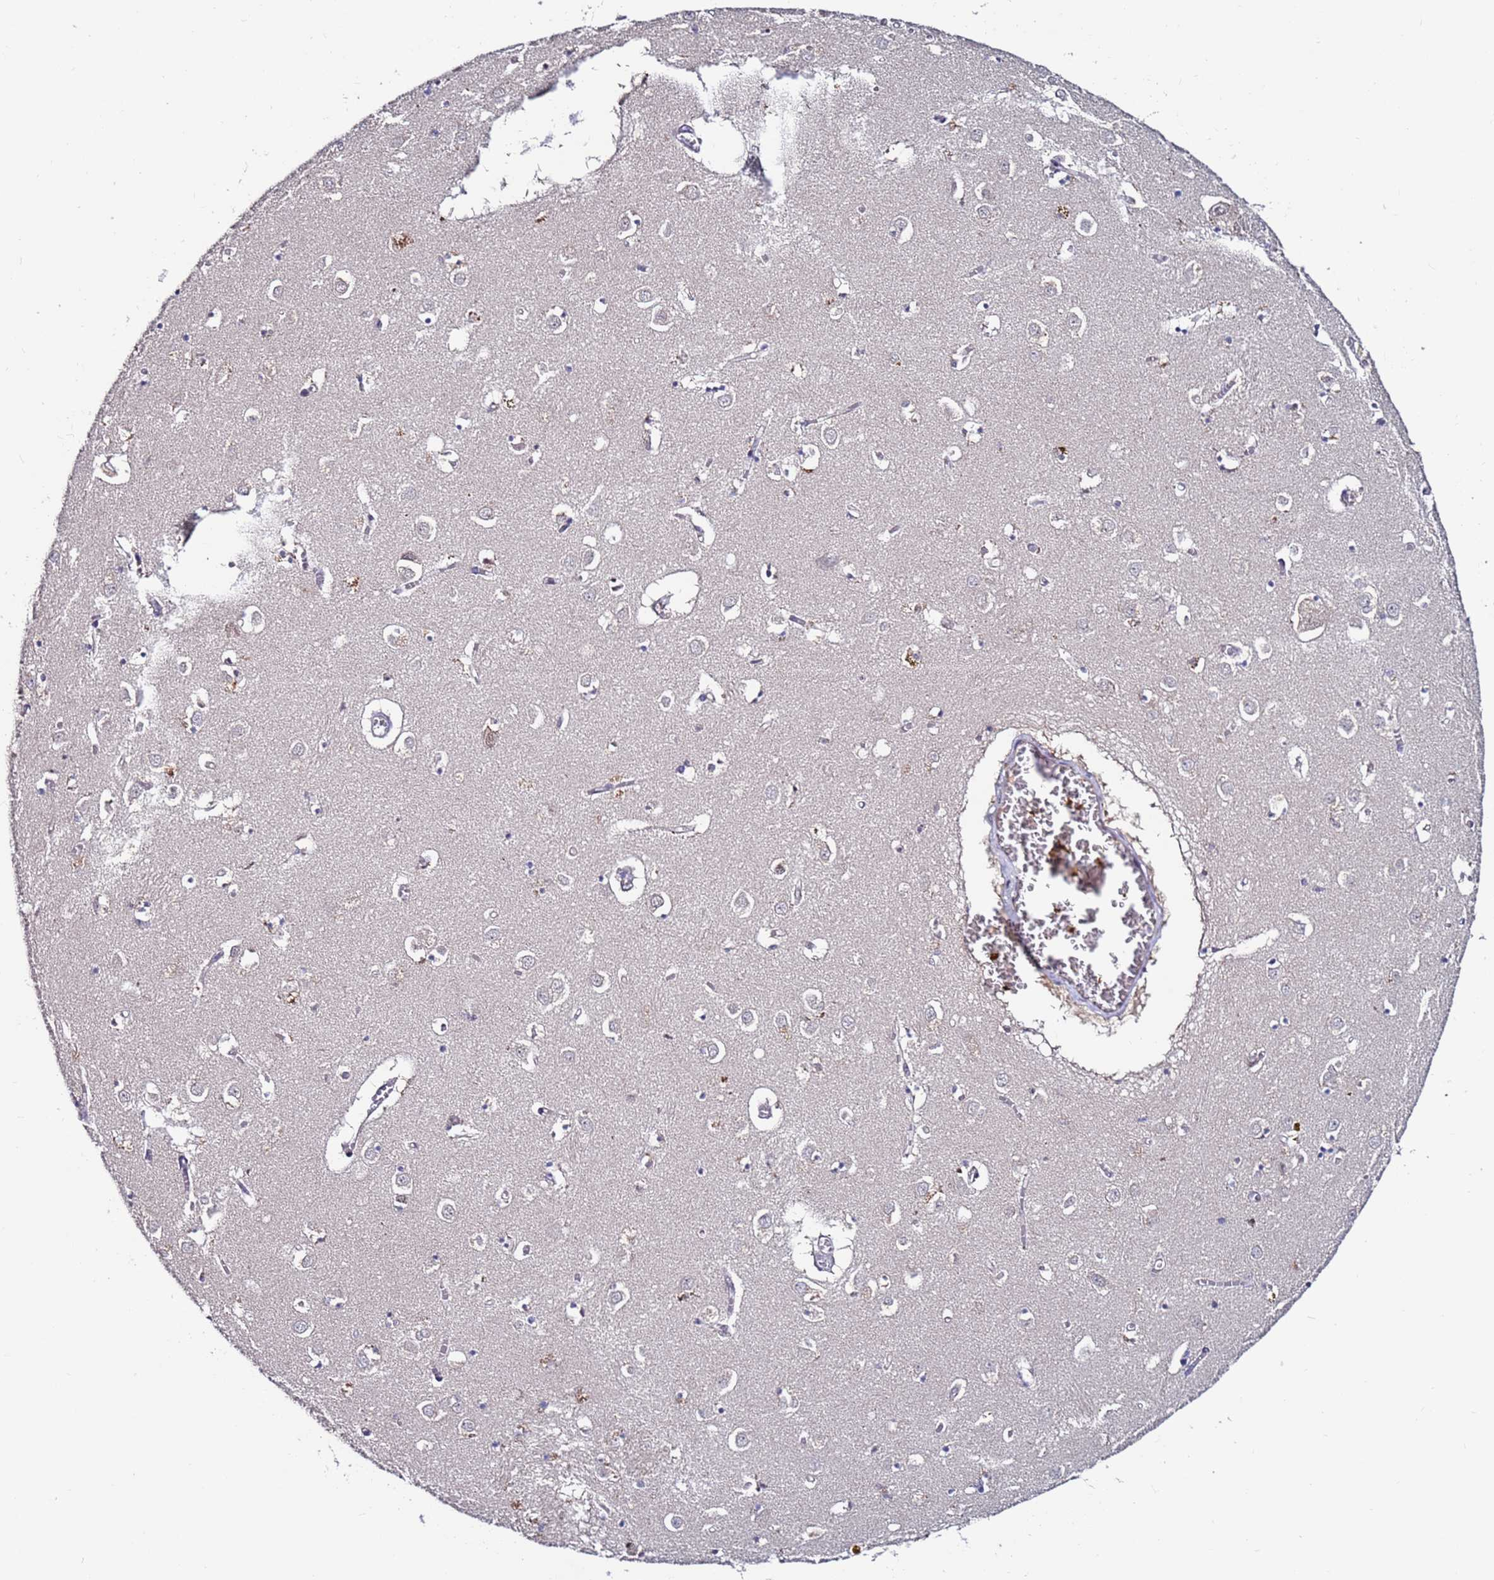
{"staining": {"intensity": "negative", "quantity": "none", "location": "none"}, "tissue": "caudate", "cell_type": "Glial cells", "image_type": "normal", "snomed": [{"axis": "morphology", "description": "Normal tissue, NOS"}, {"axis": "topography", "description": "Lateral ventricle wall"}], "caption": "The image displays no significant expression in glial cells of caudate.", "gene": "FBXO27", "patient": {"sex": "male", "age": 70}}